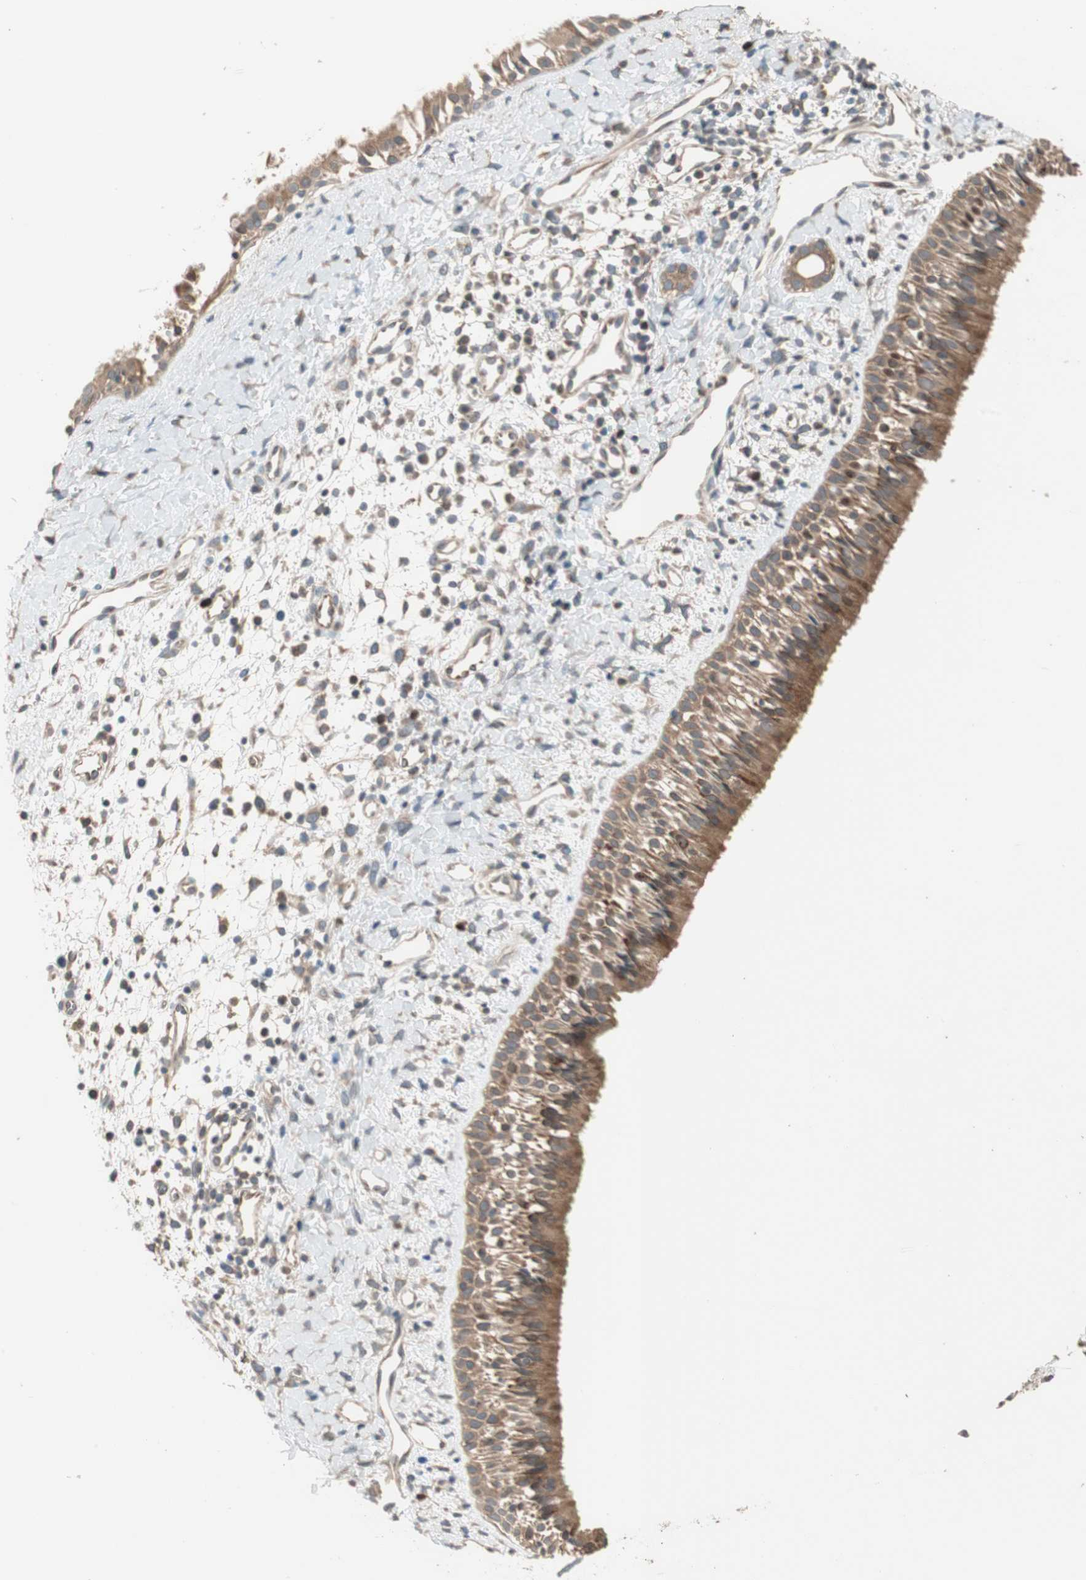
{"staining": {"intensity": "moderate", "quantity": ">75%", "location": "cytoplasmic/membranous"}, "tissue": "nasopharynx", "cell_type": "Respiratory epithelial cells", "image_type": "normal", "snomed": [{"axis": "morphology", "description": "Normal tissue, NOS"}, {"axis": "topography", "description": "Nasopharynx"}], "caption": "Protein analysis of unremarkable nasopharynx reveals moderate cytoplasmic/membranous positivity in approximately >75% of respiratory epithelial cells. Using DAB (3,3'-diaminobenzidine) (brown) and hematoxylin (blue) stains, captured at high magnification using brightfield microscopy.", "gene": "ATP6AP2", "patient": {"sex": "male", "age": 22}}